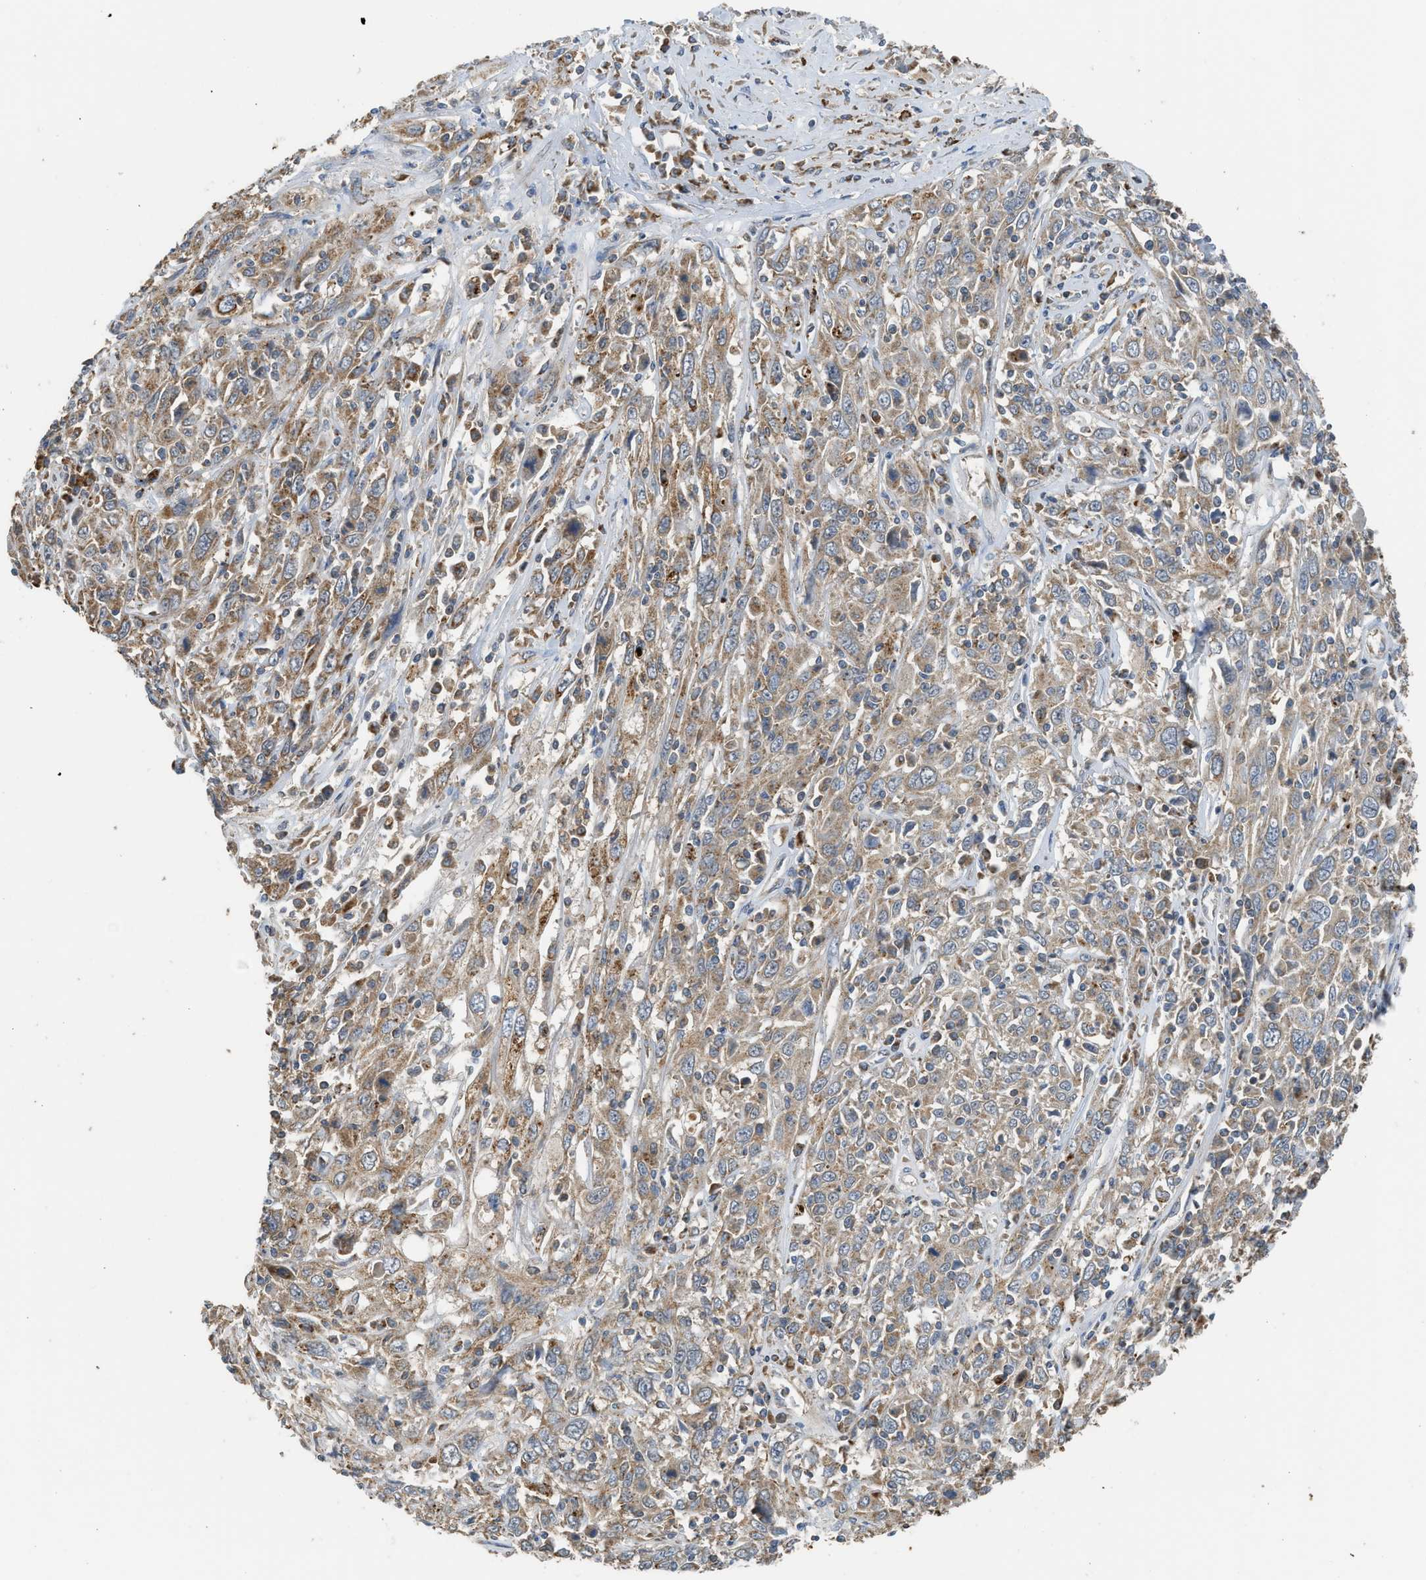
{"staining": {"intensity": "moderate", "quantity": ">75%", "location": "cytoplasmic/membranous"}, "tissue": "cervical cancer", "cell_type": "Tumor cells", "image_type": "cancer", "snomed": [{"axis": "morphology", "description": "Squamous cell carcinoma, NOS"}, {"axis": "topography", "description": "Cervix"}], "caption": "Squamous cell carcinoma (cervical) was stained to show a protein in brown. There is medium levels of moderate cytoplasmic/membranous positivity in approximately >75% of tumor cells.", "gene": "STARD3", "patient": {"sex": "female", "age": 46}}